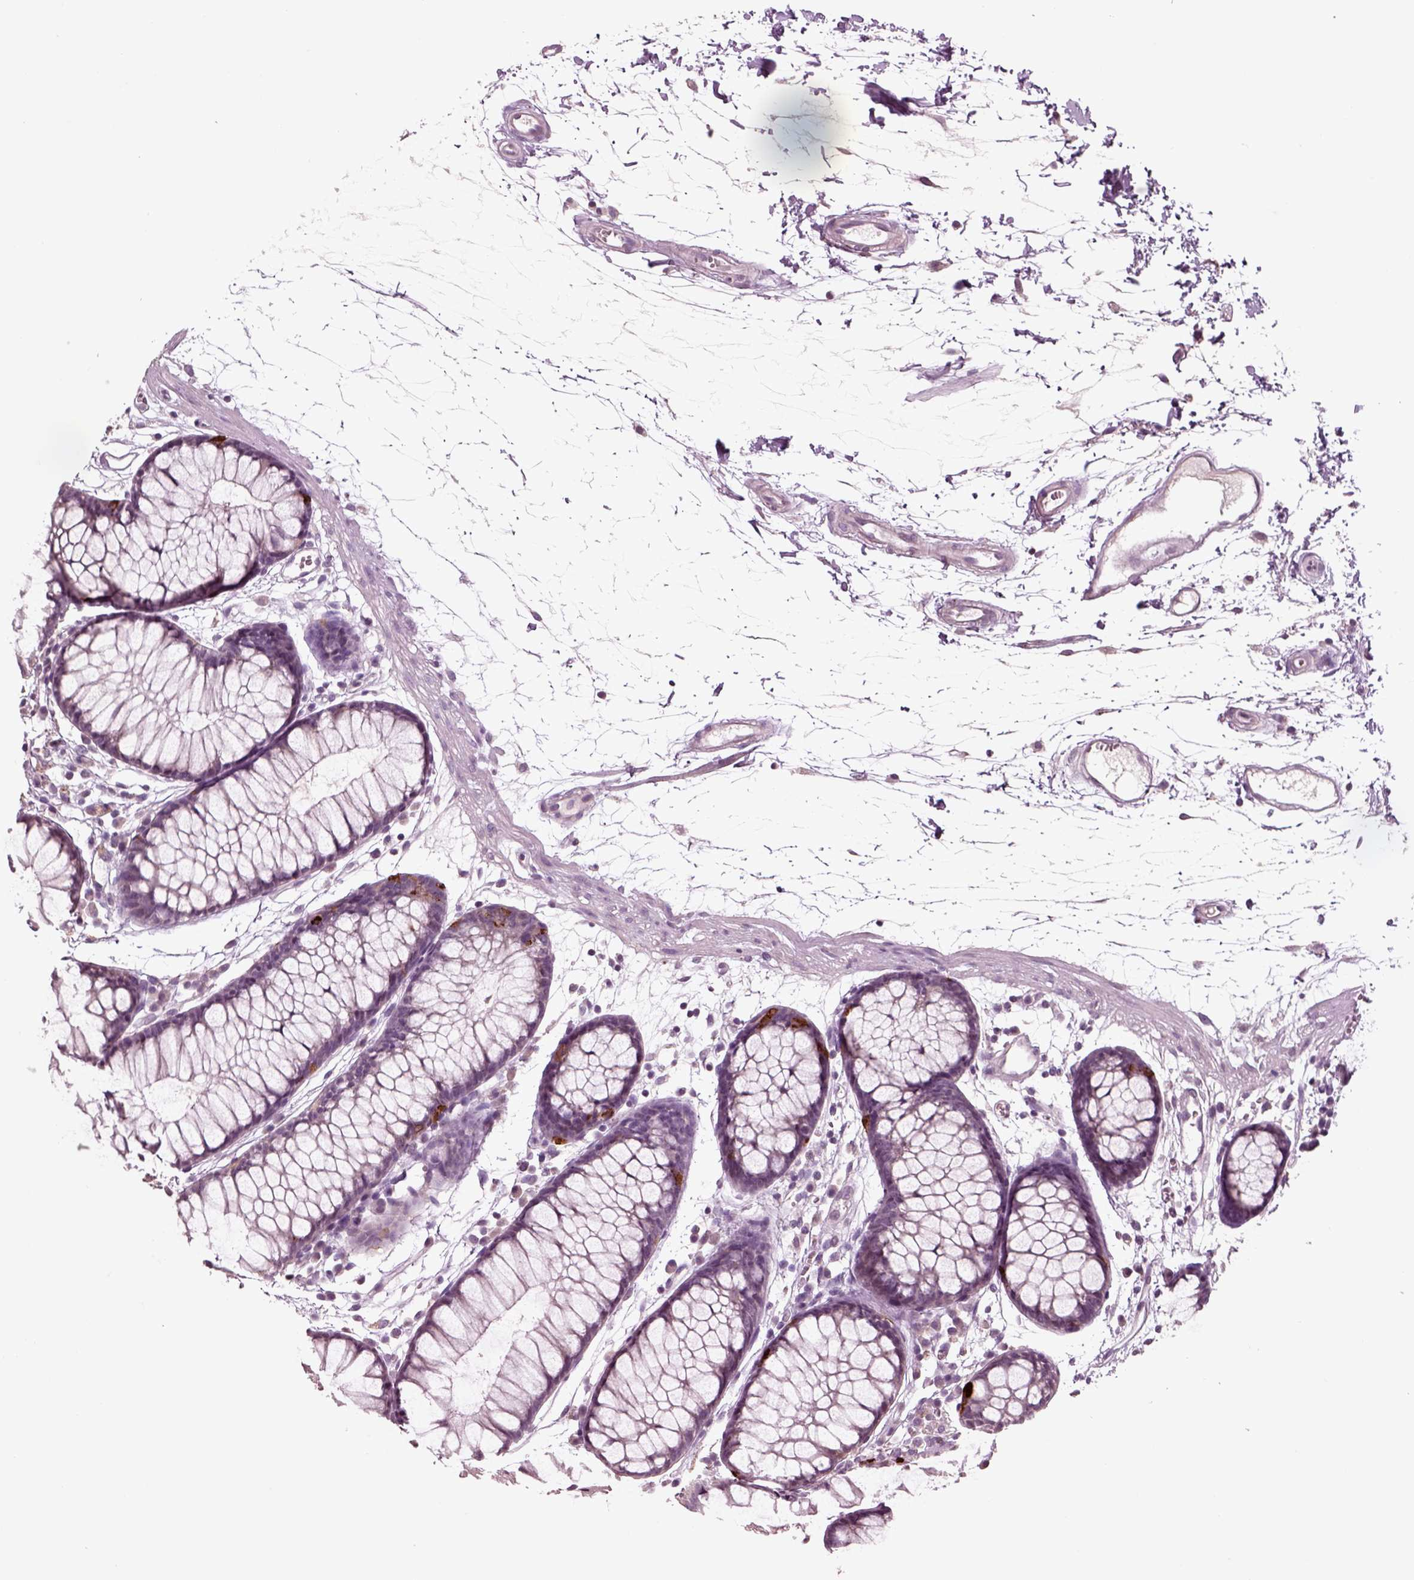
{"staining": {"intensity": "negative", "quantity": "none", "location": "none"}, "tissue": "colon", "cell_type": "Endothelial cells", "image_type": "normal", "snomed": [{"axis": "morphology", "description": "Normal tissue, NOS"}, {"axis": "morphology", "description": "Adenocarcinoma, NOS"}, {"axis": "topography", "description": "Colon"}], "caption": "A histopathology image of colon stained for a protein exhibits no brown staining in endothelial cells.", "gene": "CHGB", "patient": {"sex": "male", "age": 65}}